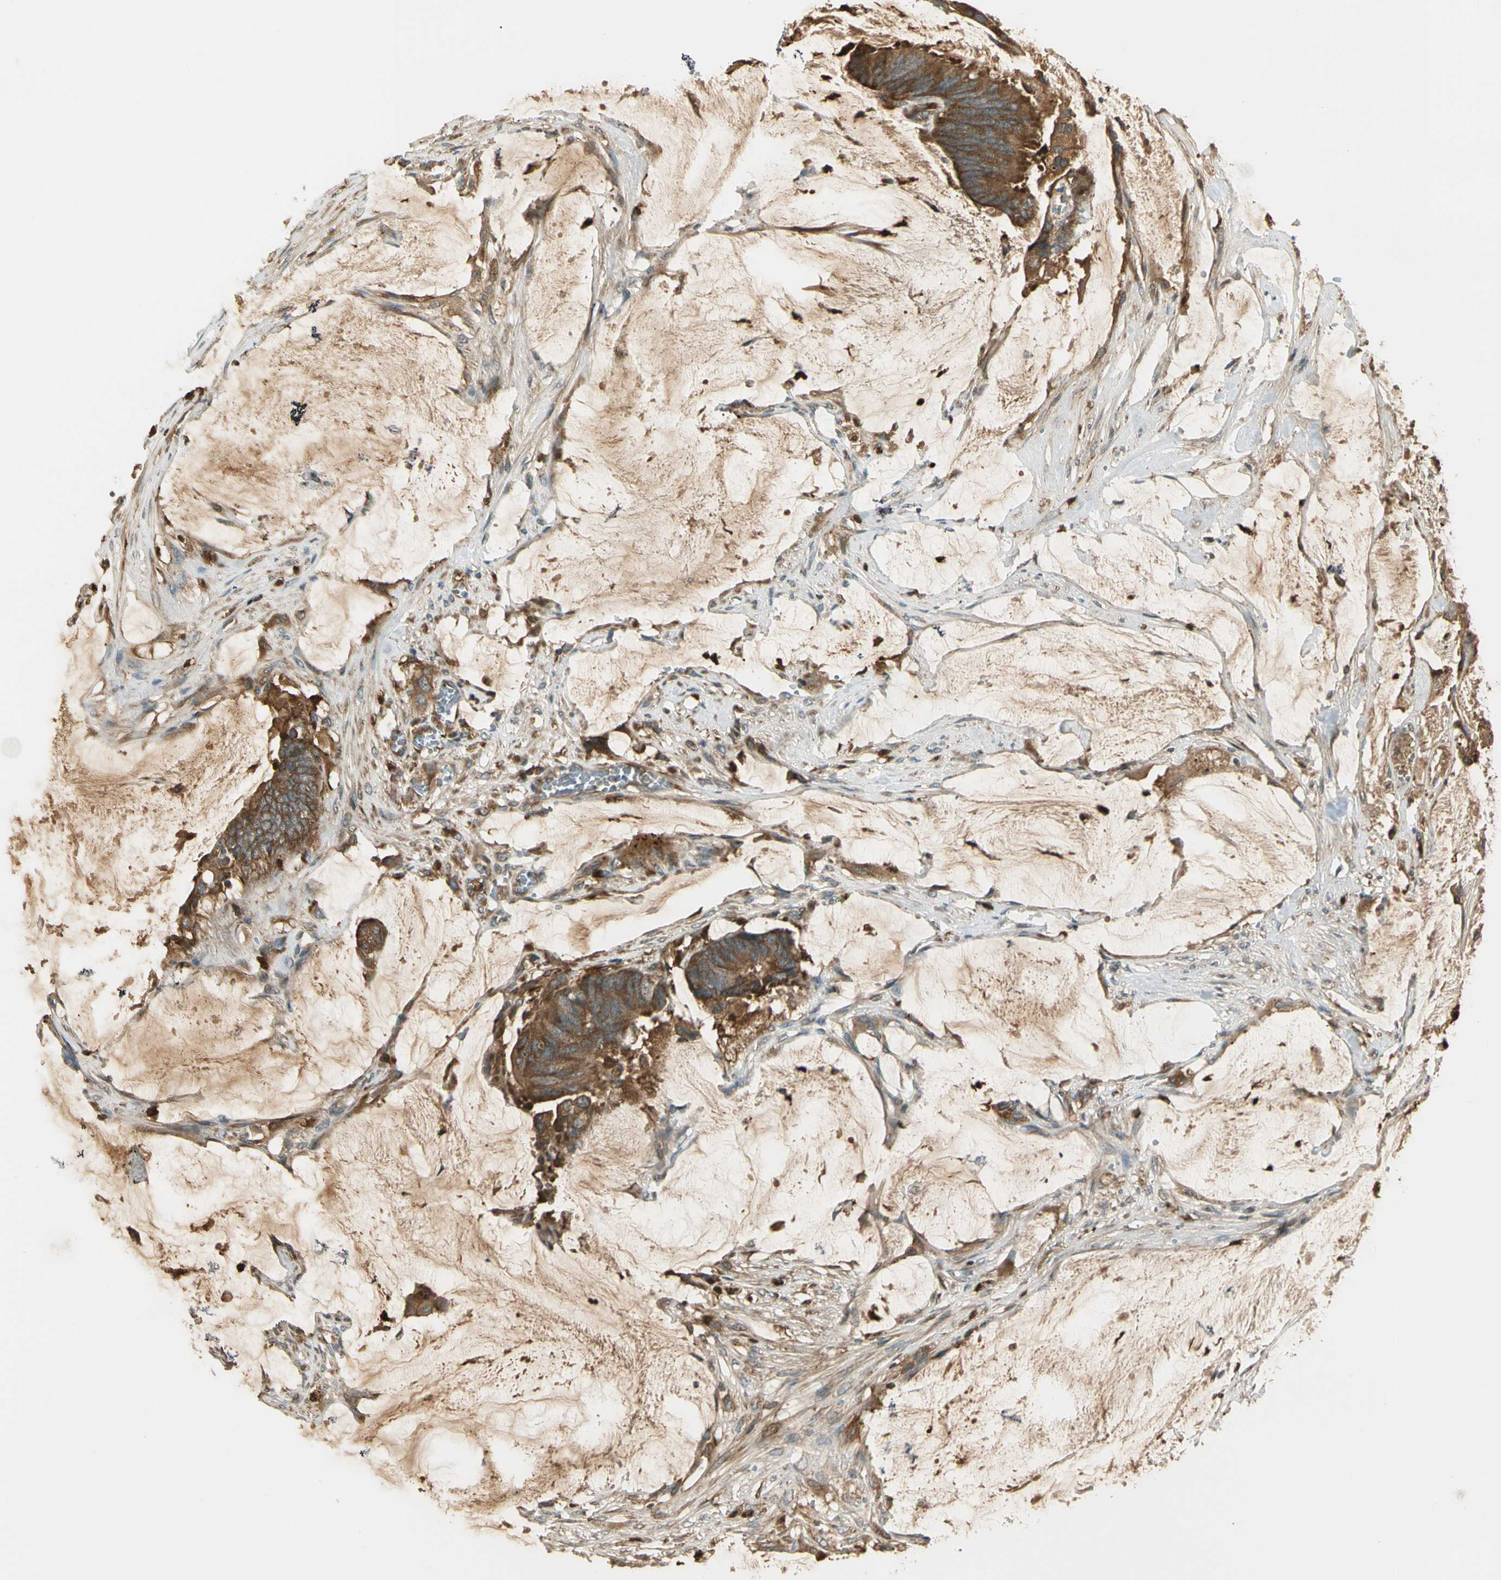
{"staining": {"intensity": "strong", "quantity": ">75%", "location": "cytoplasmic/membranous"}, "tissue": "colorectal cancer", "cell_type": "Tumor cells", "image_type": "cancer", "snomed": [{"axis": "morphology", "description": "Adenocarcinoma, NOS"}, {"axis": "topography", "description": "Rectum"}], "caption": "High-magnification brightfield microscopy of colorectal cancer stained with DAB (3,3'-diaminobenzidine) (brown) and counterstained with hematoxylin (blue). tumor cells exhibit strong cytoplasmic/membranous positivity is present in approximately>75% of cells.", "gene": "STX11", "patient": {"sex": "female", "age": 66}}